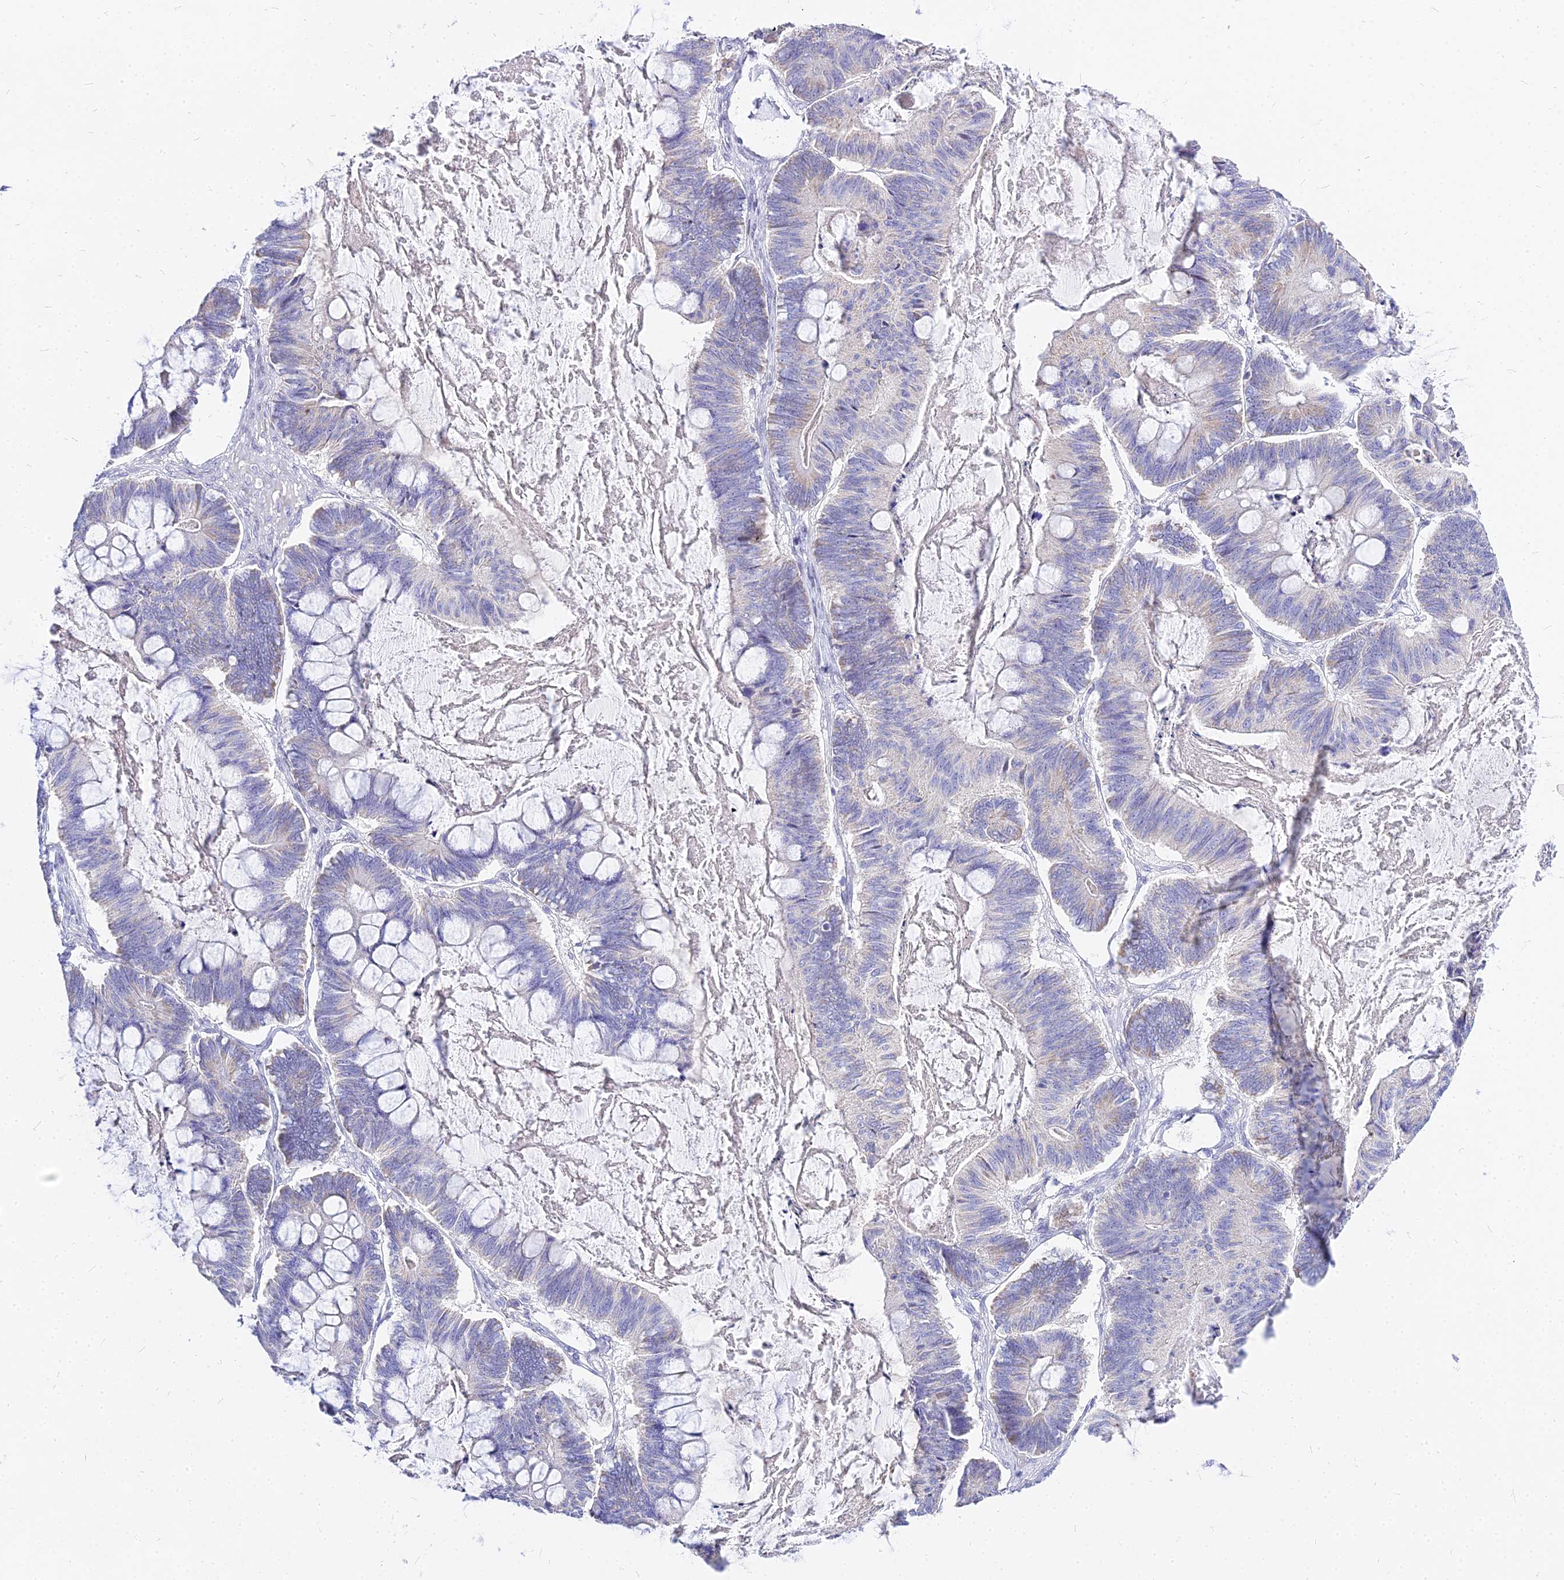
{"staining": {"intensity": "negative", "quantity": "none", "location": "none"}, "tissue": "ovarian cancer", "cell_type": "Tumor cells", "image_type": "cancer", "snomed": [{"axis": "morphology", "description": "Cystadenocarcinoma, mucinous, NOS"}, {"axis": "topography", "description": "Ovary"}], "caption": "The IHC photomicrograph has no significant positivity in tumor cells of ovarian cancer (mucinous cystadenocarcinoma) tissue. Brightfield microscopy of IHC stained with DAB (3,3'-diaminobenzidine) (brown) and hematoxylin (blue), captured at high magnification.", "gene": "CARD18", "patient": {"sex": "female", "age": 61}}